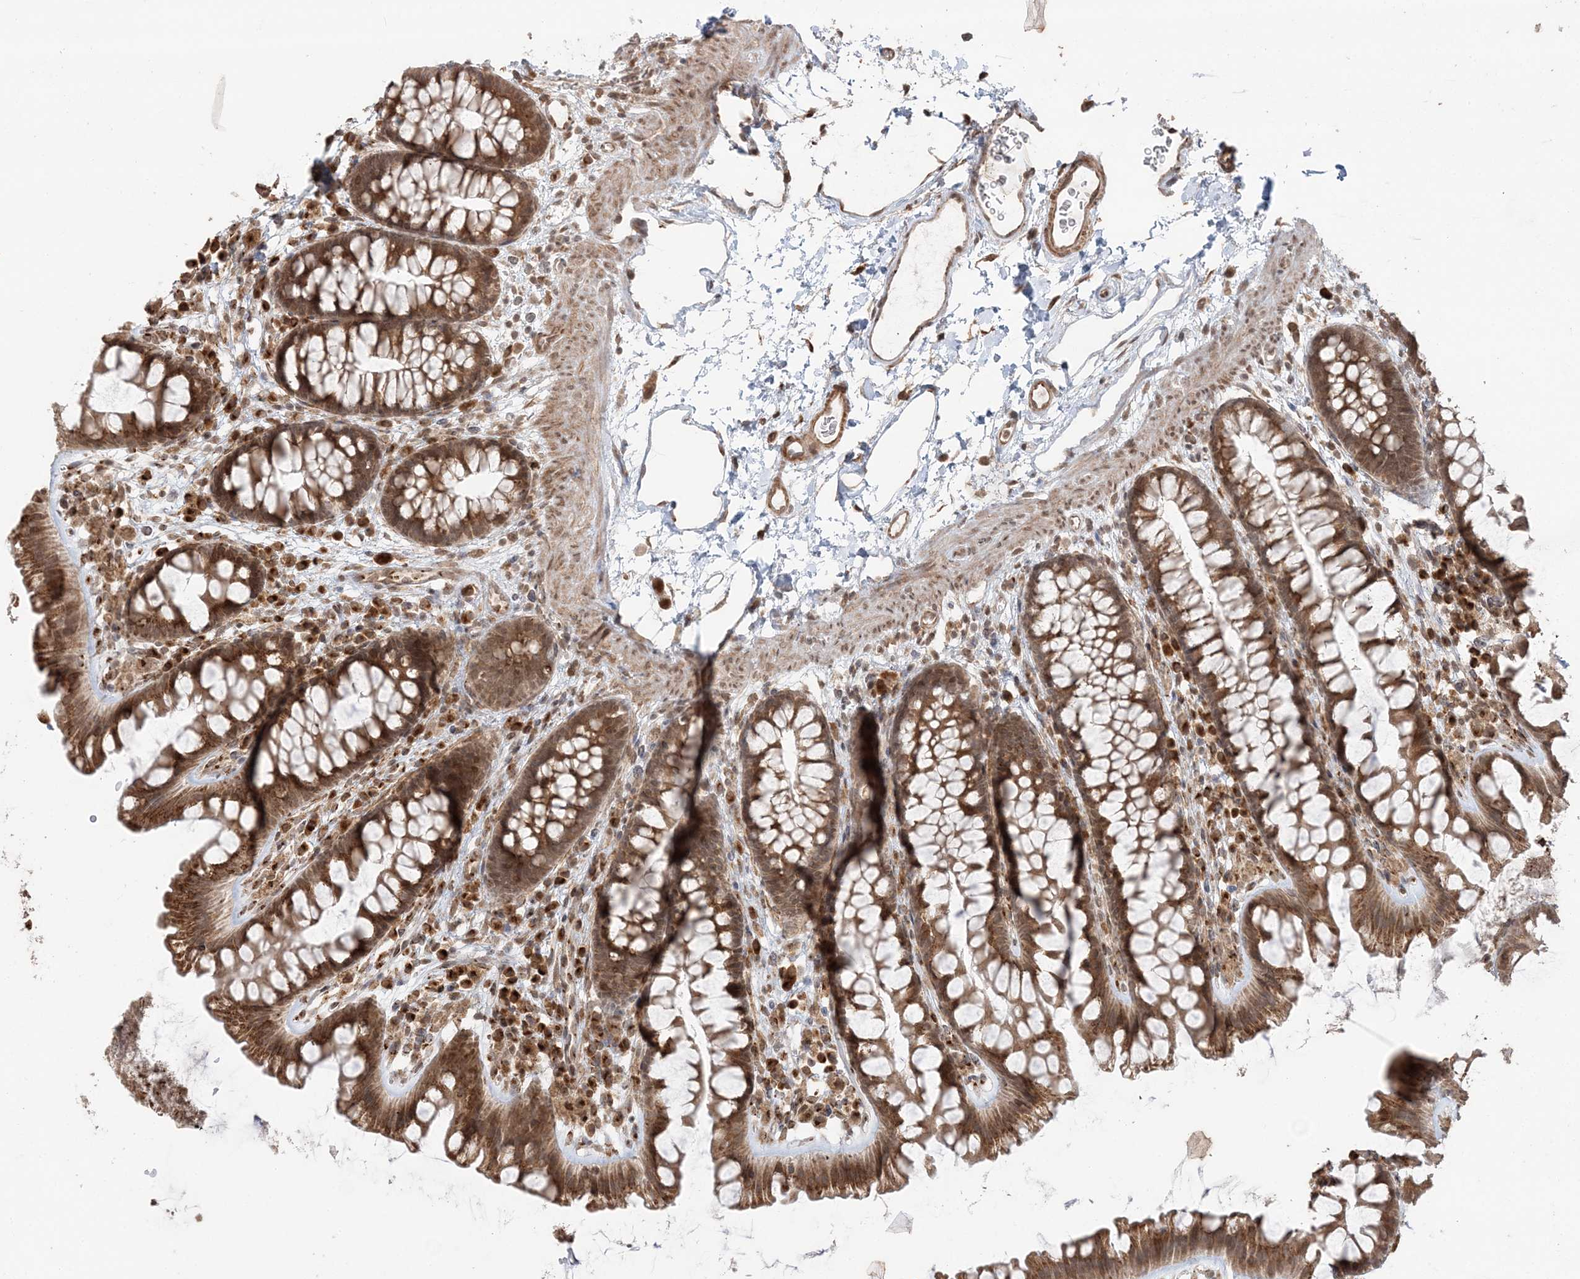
{"staining": {"intensity": "moderate", "quantity": "25%-75%", "location": "cytoplasmic/membranous"}, "tissue": "colon", "cell_type": "Endothelial cells", "image_type": "normal", "snomed": [{"axis": "morphology", "description": "Normal tissue, NOS"}, {"axis": "topography", "description": "Colon"}], "caption": "Immunohistochemistry staining of unremarkable colon, which demonstrates medium levels of moderate cytoplasmic/membranous positivity in about 25%-75% of endothelial cells indicating moderate cytoplasmic/membranous protein positivity. The staining was performed using DAB (brown) for protein detection and nuclei were counterstained in hematoxylin (blue).", "gene": "TMED10", "patient": {"sex": "female", "age": 62}}